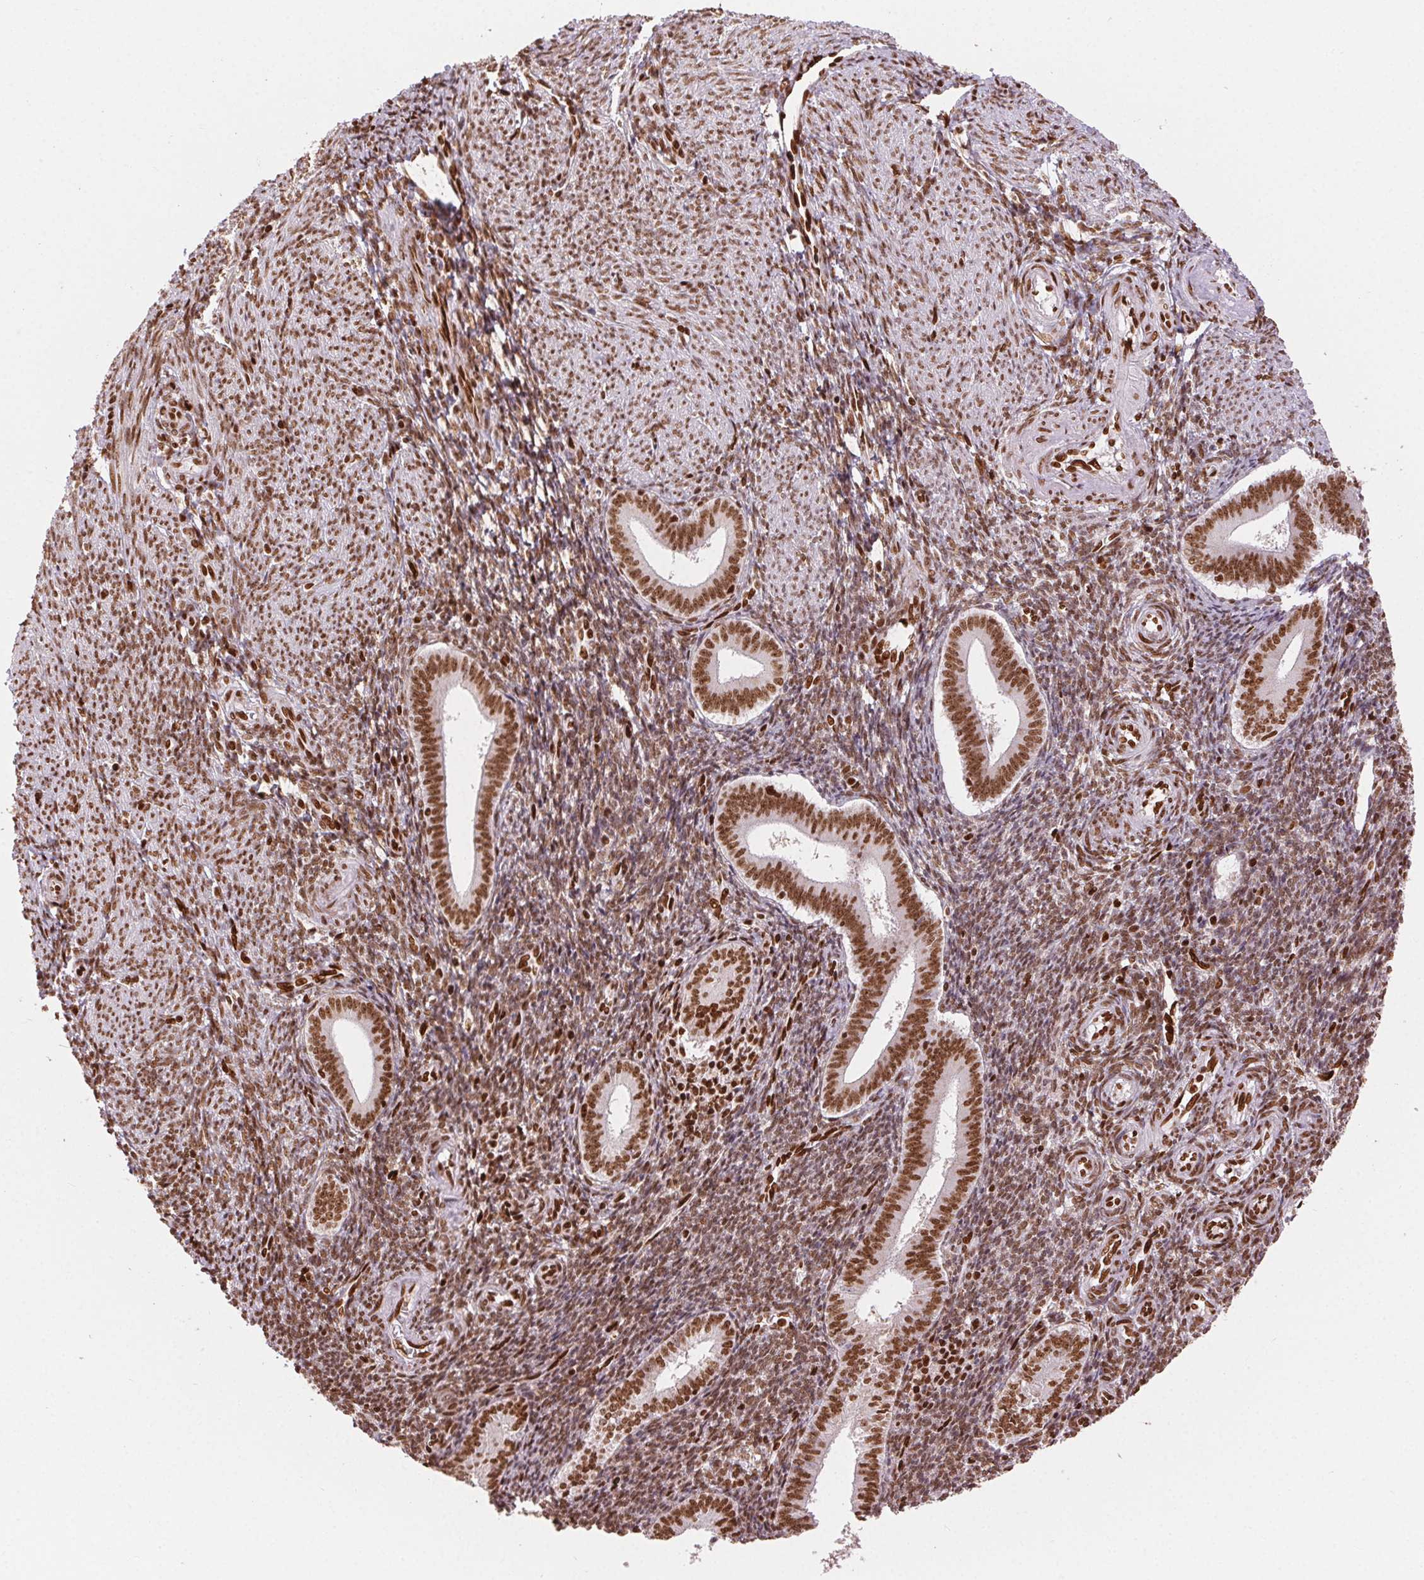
{"staining": {"intensity": "strong", "quantity": "25%-75%", "location": "nuclear"}, "tissue": "endometrium", "cell_type": "Cells in endometrial stroma", "image_type": "normal", "snomed": [{"axis": "morphology", "description": "Normal tissue, NOS"}, {"axis": "topography", "description": "Endometrium"}], "caption": "Endometrium was stained to show a protein in brown. There is high levels of strong nuclear positivity in approximately 25%-75% of cells in endometrial stroma. The staining was performed using DAB, with brown indicating positive protein expression. Nuclei are stained blue with hematoxylin.", "gene": "ZNF80", "patient": {"sex": "female", "age": 25}}